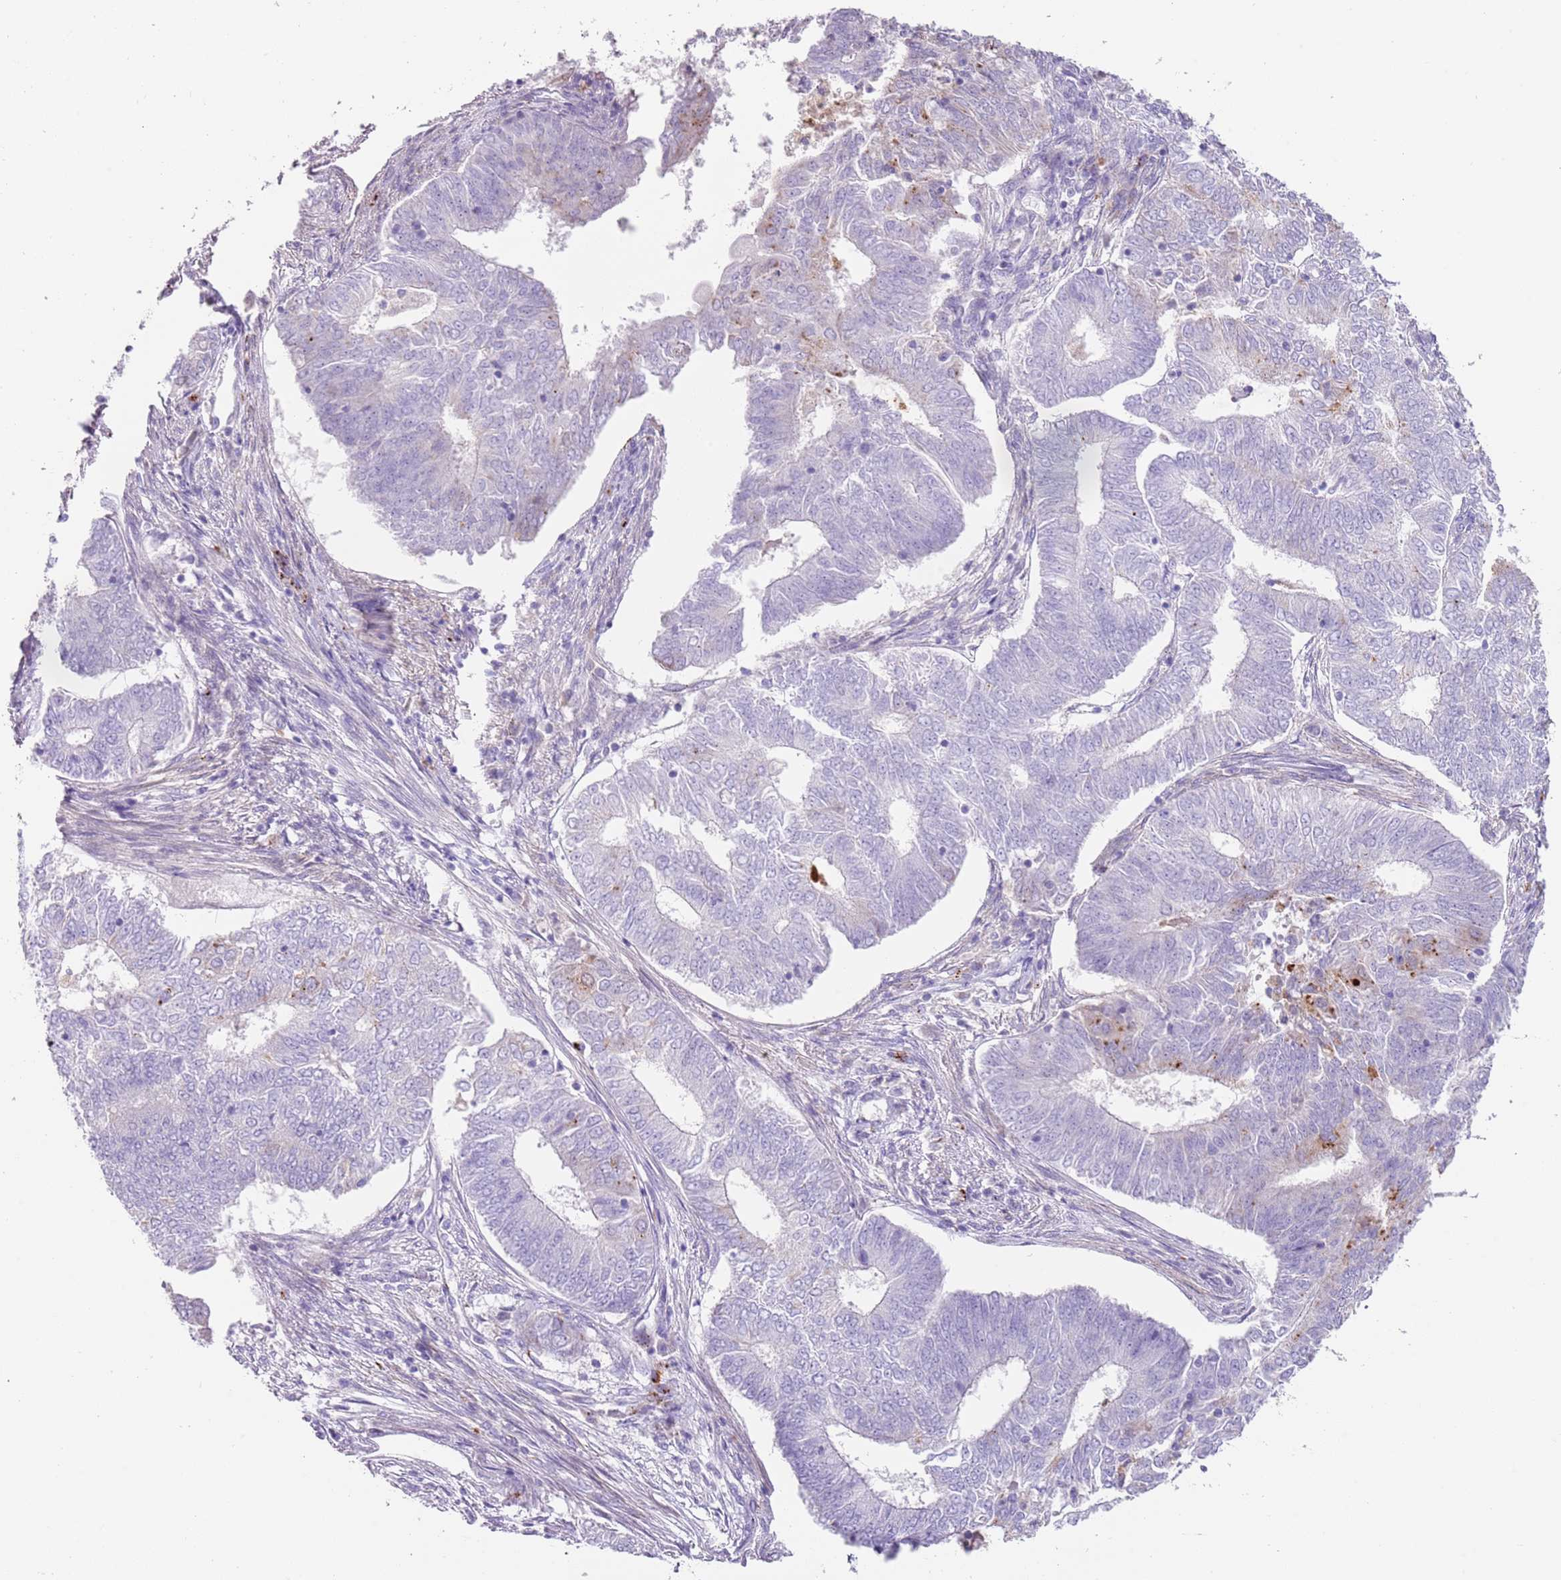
{"staining": {"intensity": "negative", "quantity": "none", "location": "none"}, "tissue": "endometrial cancer", "cell_type": "Tumor cells", "image_type": "cancer", "snomed": [{"axis": "morphology", "description": "Adenocarcinoma, NOS"}, {"axis": "topography", "description": "Endometrium"}], "caption": "Endometrial cancer (adenocarcinoma) was stained to show a protein in brown. There is no significant positivity in tumor cells.", "gene": "LRRN3", "patient": {"sex": "female", "age": 62}}